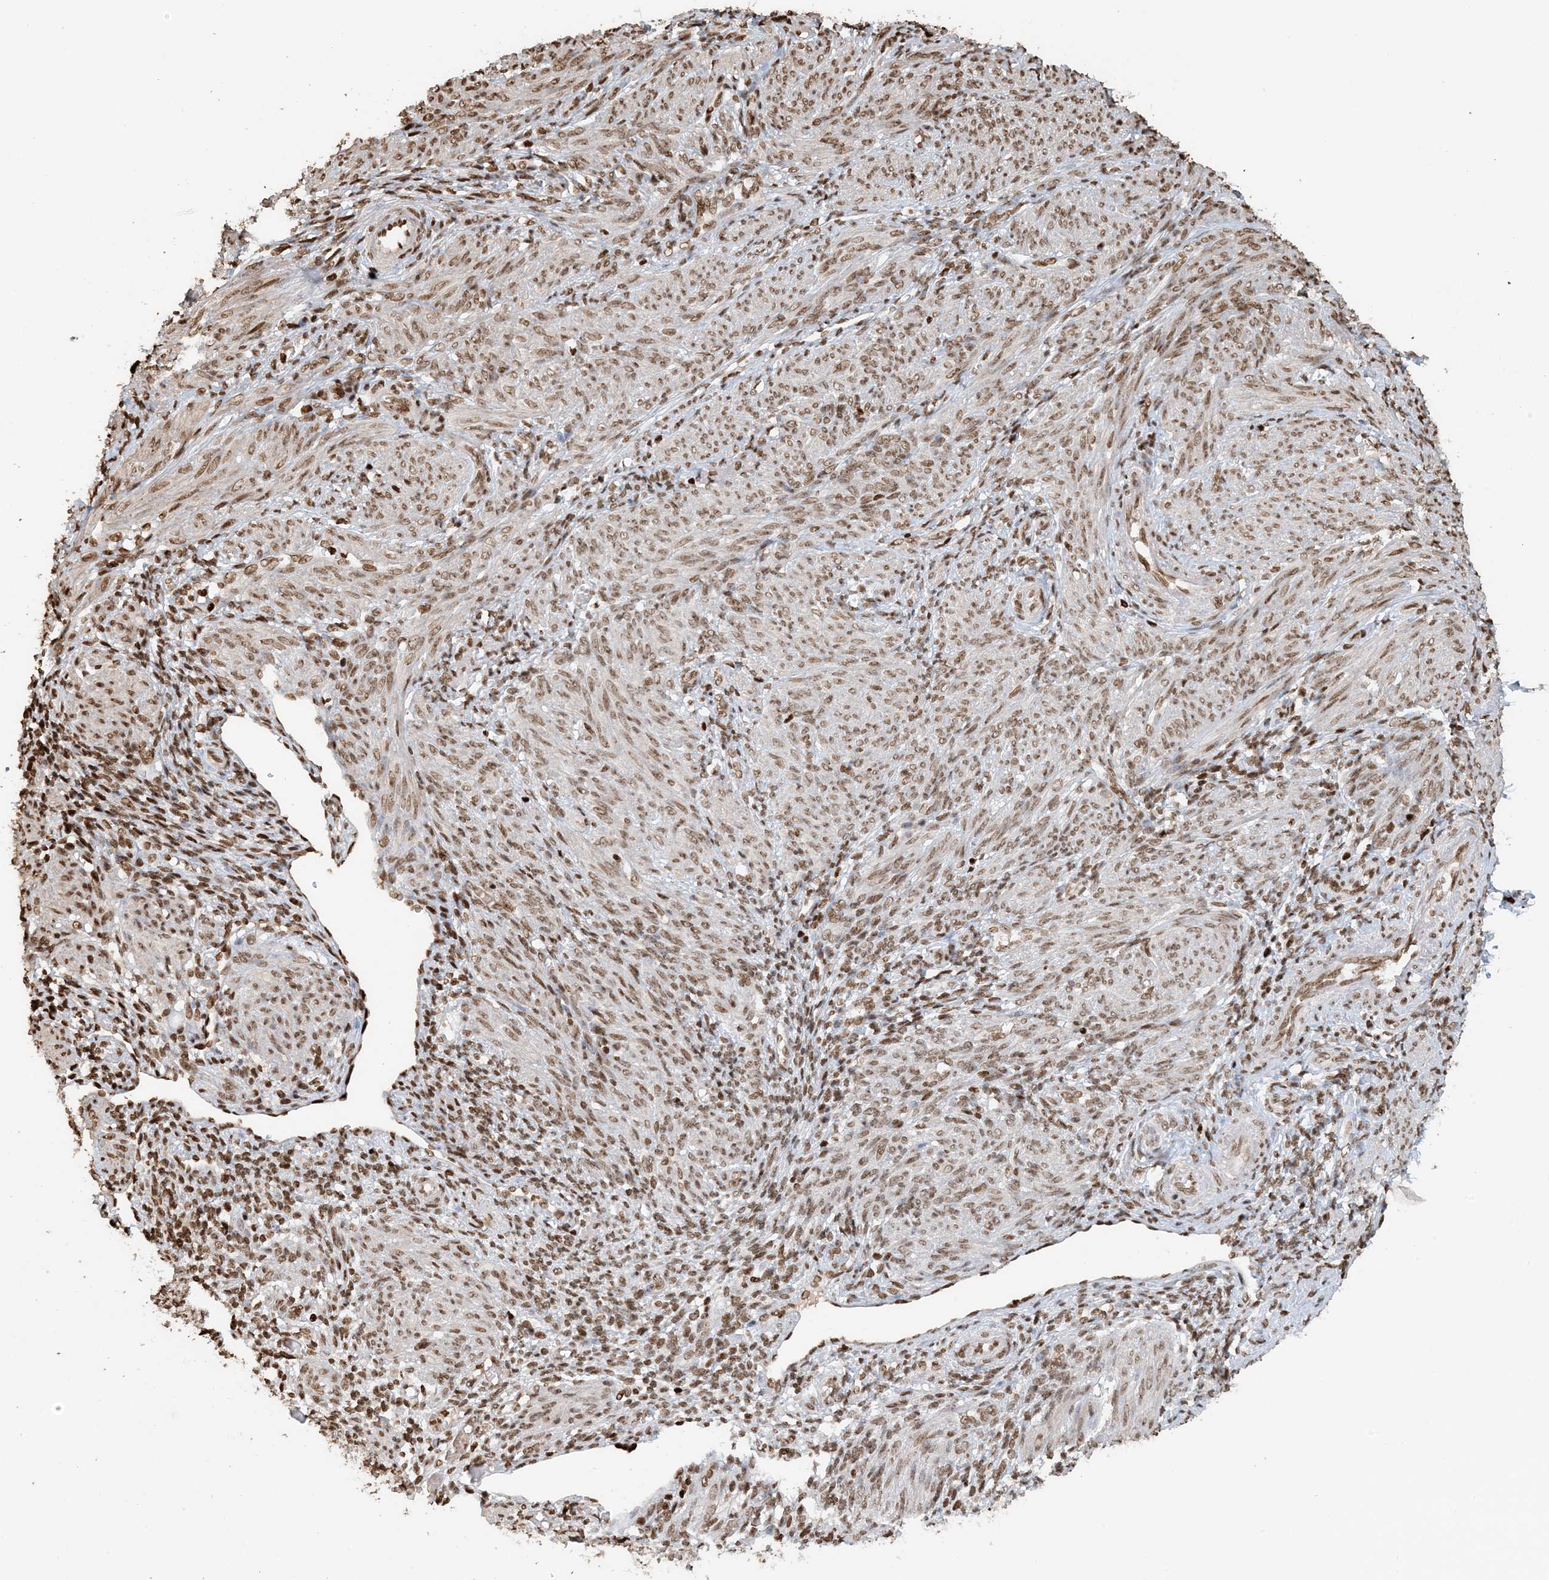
{"staining": {"intensity": "moderate", "quantity": ">75%", "location": "nuclear"}, "tissue": "smooth muscle", "cell_type": "Smooth muscle cells", "image_type": "normal", "snomed": [{"axis": "morphology", "description": "Normal tissue, NOS"}, {"axis": "topography", "description": "Smooth muscle"}], "caption": "Human smooth muscle stained with a brown dye displays moderate nuclear positive positivity in approximately >75% of smooth muscle cells.", "gene": "H3", "patient": {"sex": "female", "age": 39}}